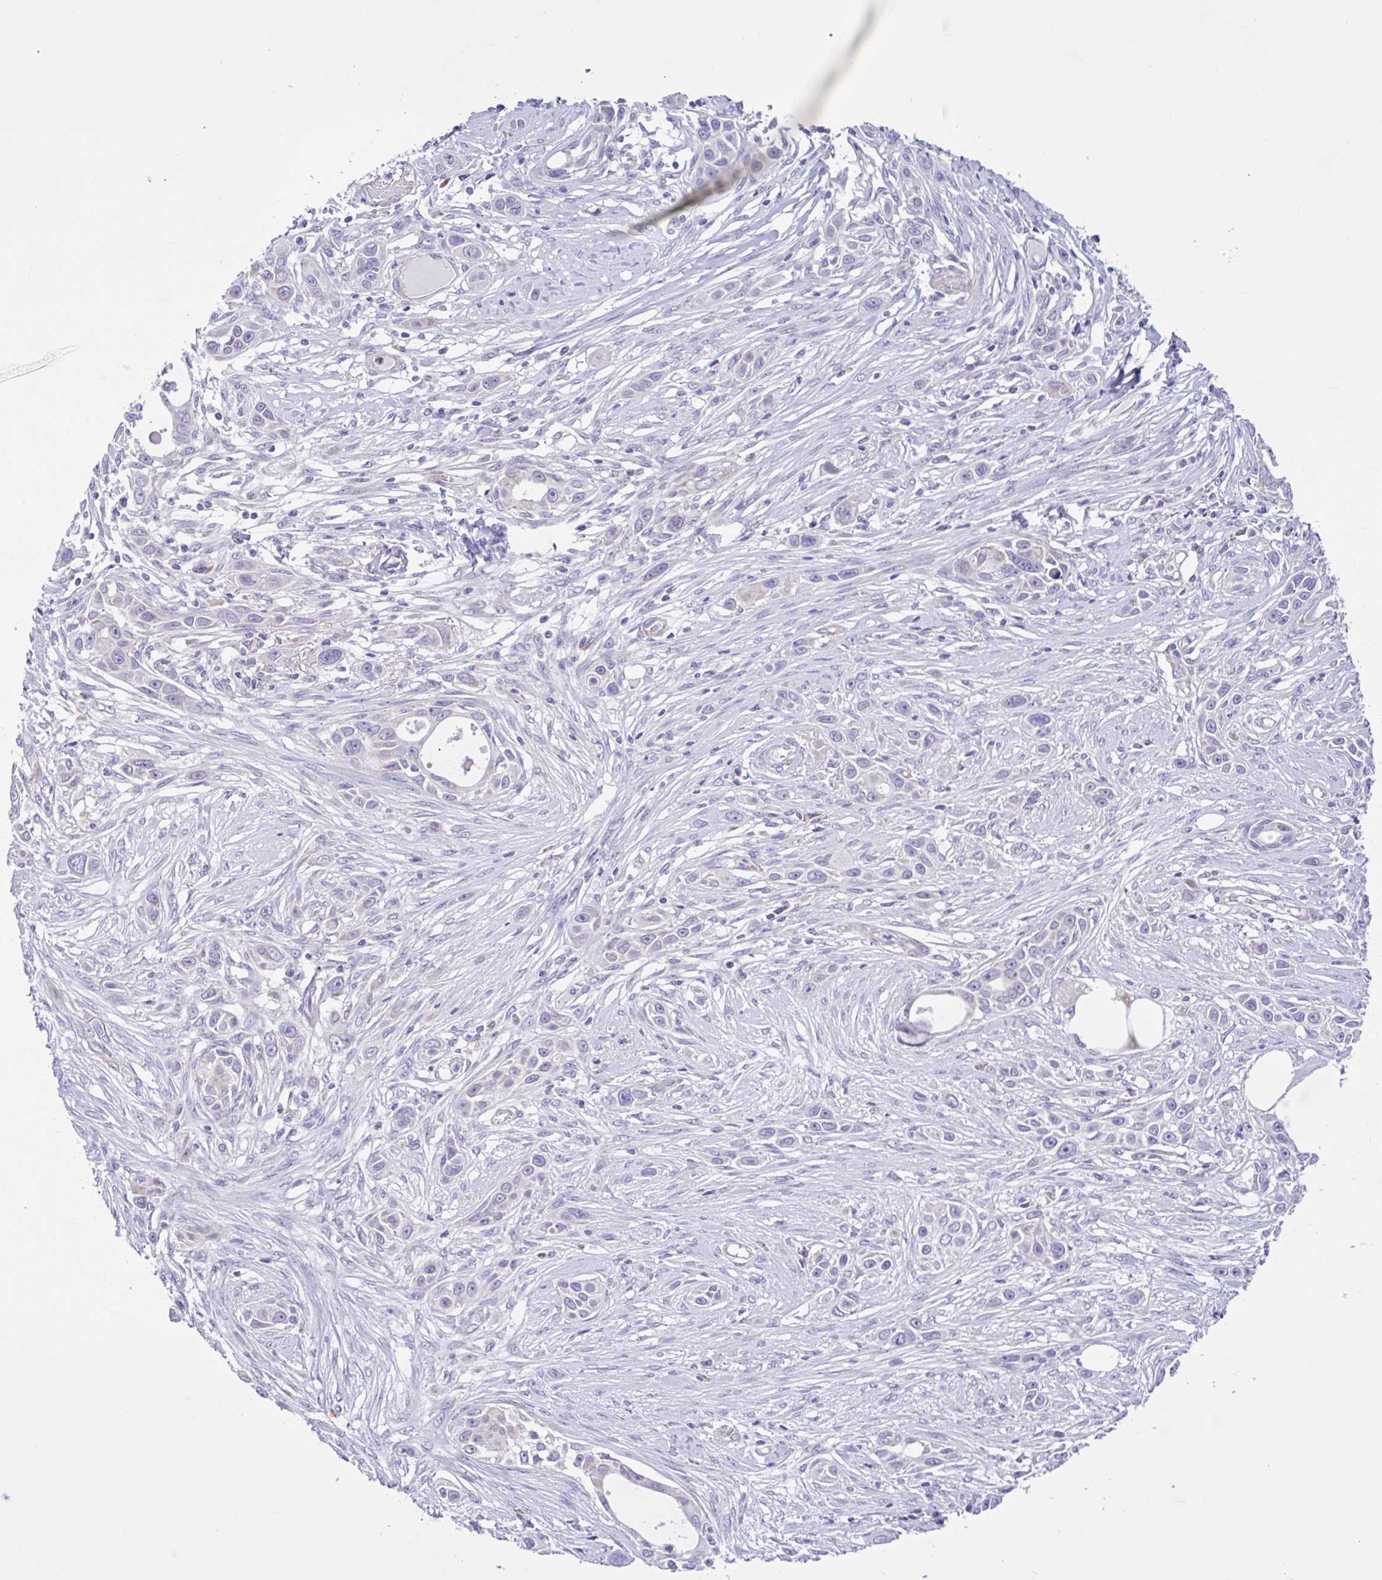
{"staining": {"intensity": "negative", "quantity": "none", "location": "none"}, "tissue": "skin cancer", "cell_type": "Tumor cells", "image_type": "cancer", "snomed": [{"axis": "morphology", "description": "Squamous cell carcinoma, NOS"}, {"axis": "topography", "description": "Skin"}], "caption": "High power microscopy photomicrograph of an immunohistochemistry (IHC) image of skin squamous cell carcinoma, revealing no significant expression in tumor cells.", "gene": "NDUFS2", "patient": {"sex": "female", "age": 69}}